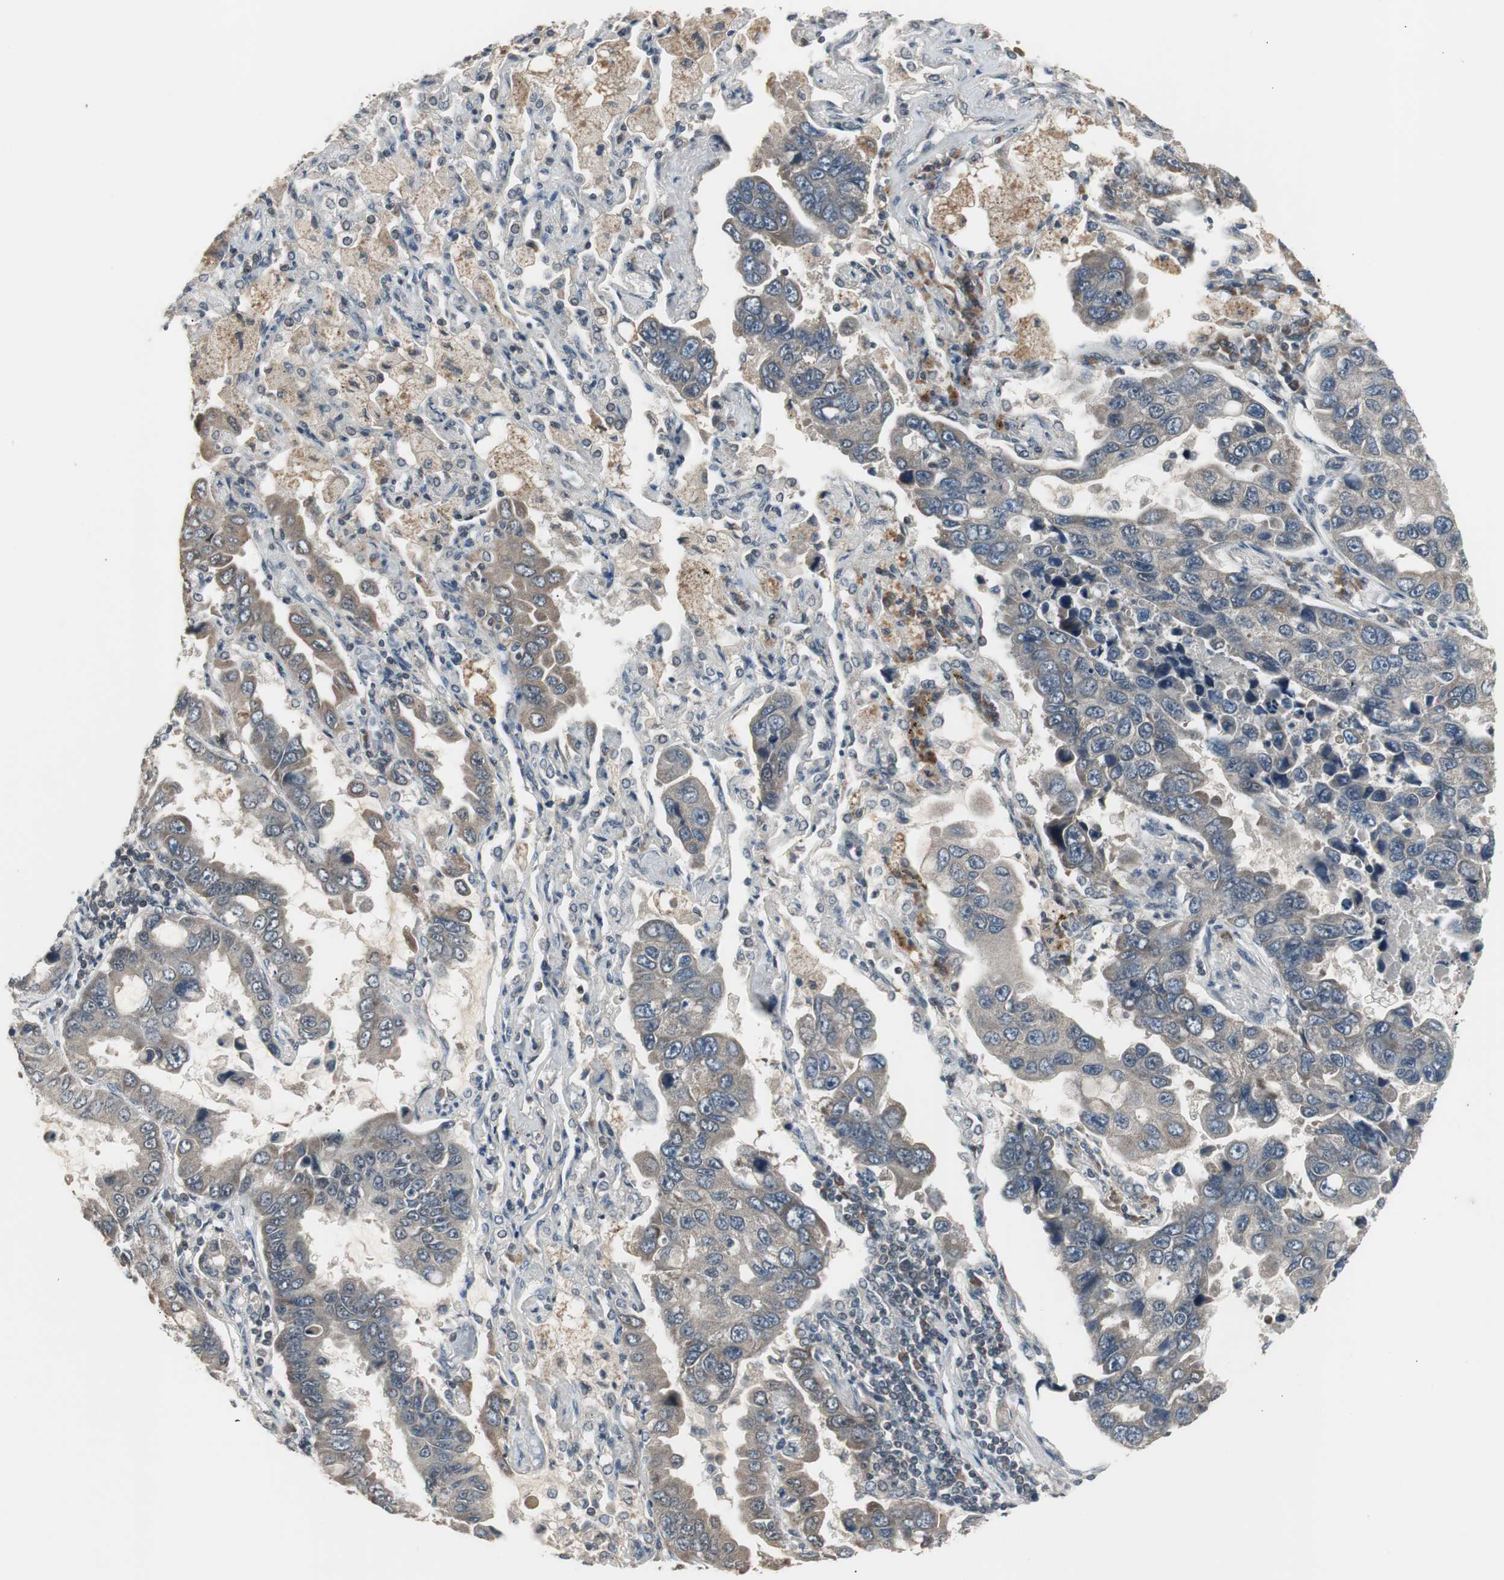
{"staining": {"intensity": "weak", "quantity": ">75%", "location": "cytoplasmic/membranous"}, "tissue": "lung cancer", "cell_type": "Tumor cells", "image_type": "cancer", "snomed": [{"axis": "morphology", "description": "Adenocarcinoma, NOS"}, {"axis": "topography", "description": "Lung"}], "caption": "Immunohistochemistry (DAB (3,3'-diaminobenzidine)) staining of lung adenocarcinoma shows weak cytoplasmic/membranous protein expression in about >75% of tumor cells.", "gene": "ZMPSTE24", "patient": {"sex": "male", "age": 64}}